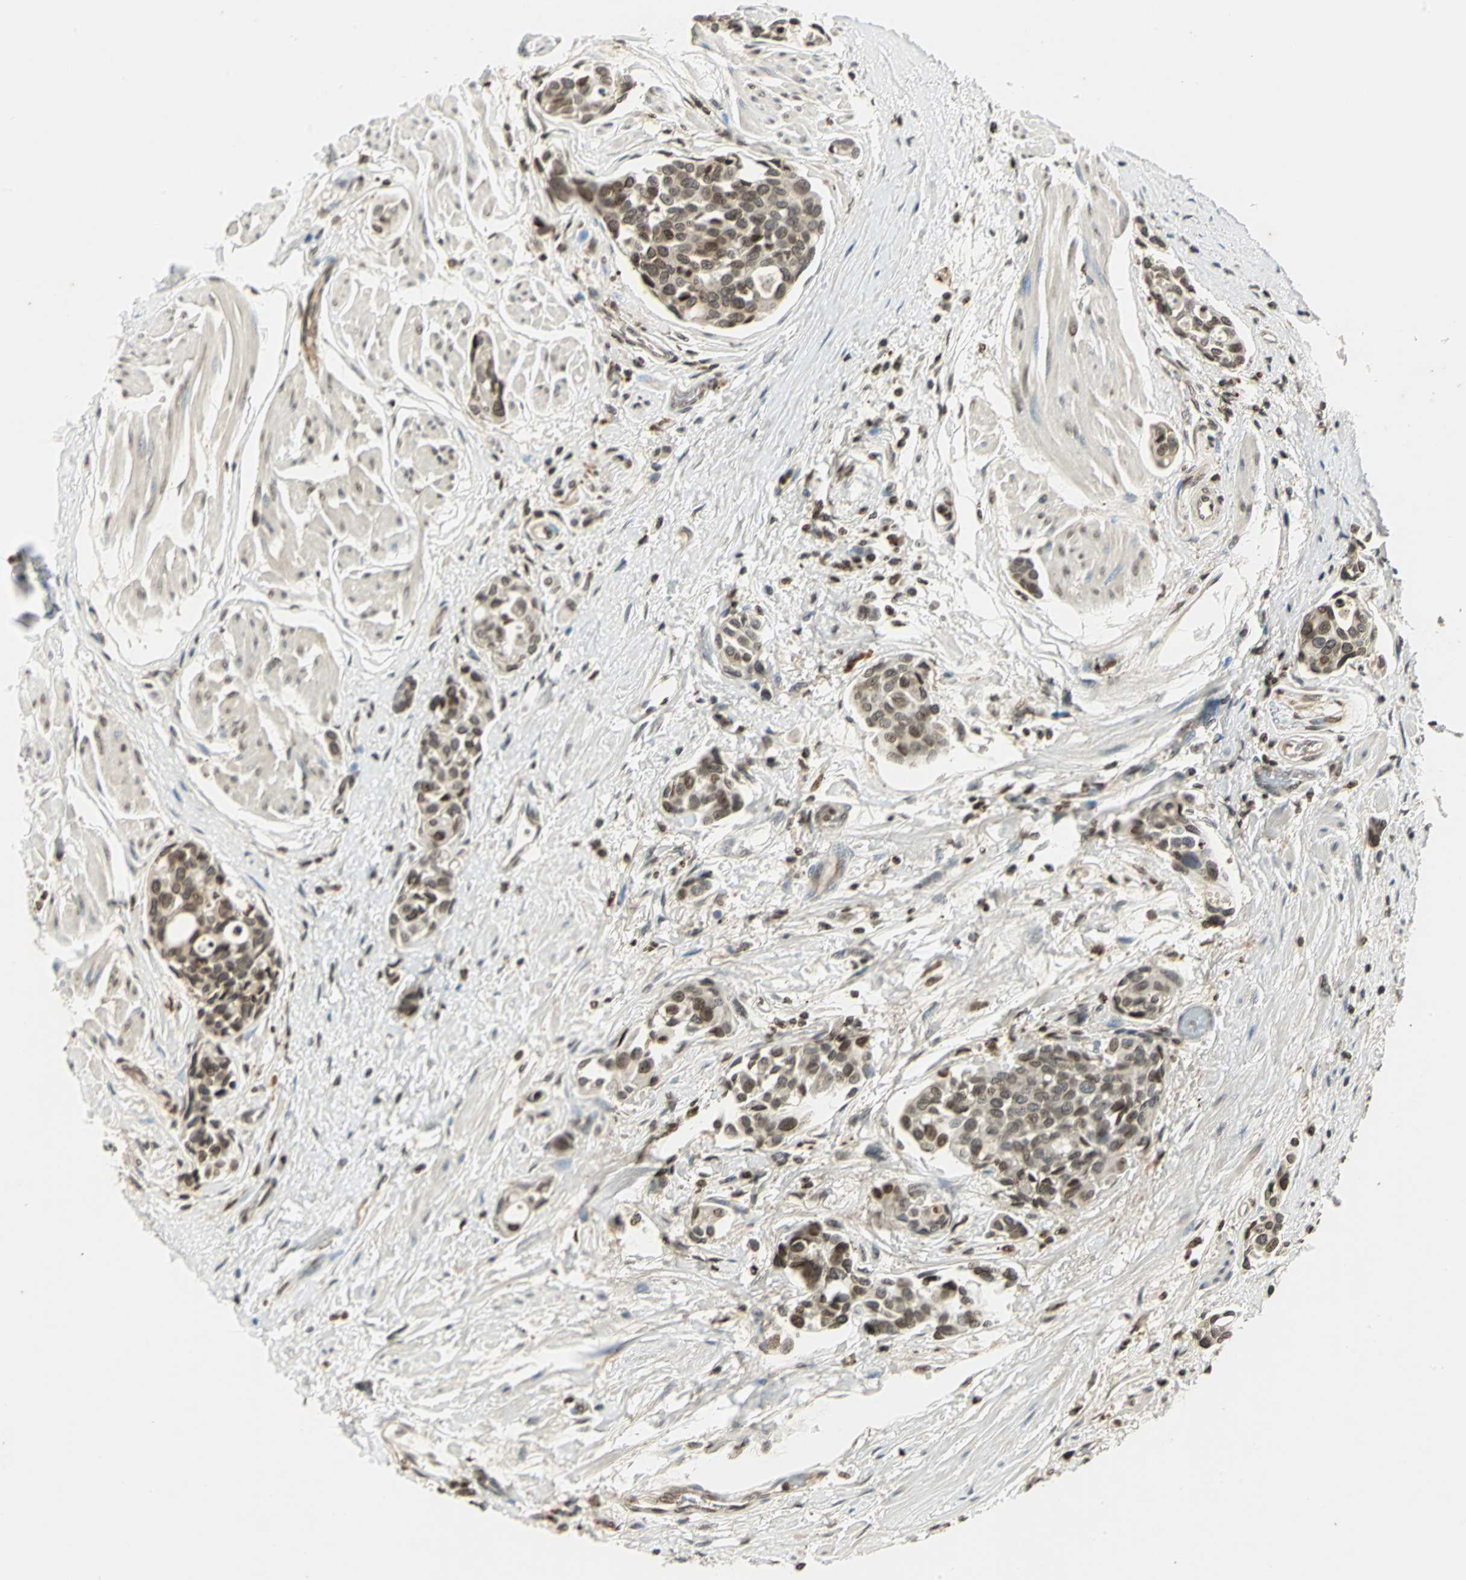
{"staining": {"intensity": "moderate", "quantity": ">75%", "location": "cytoplasmic/membranous,nuclear"}, "tissue": "urothelial cancer", "cell_type": "Tumor cells", "image_type": "cancer", "snomed": [{"axis": "morphology", "description": "Urothelial carcinoma, High grade"}, {"axis": "topography", "description": "Urinary bladder"}], "caption": "A medium amount of moderate cytoplasmic/membranous and nuclear expression is present in approximately >75% of tumor cells in urothelial cancer tissue.", "gene": "LGALS3", "patient": {"sex": "male", "age": 78}}